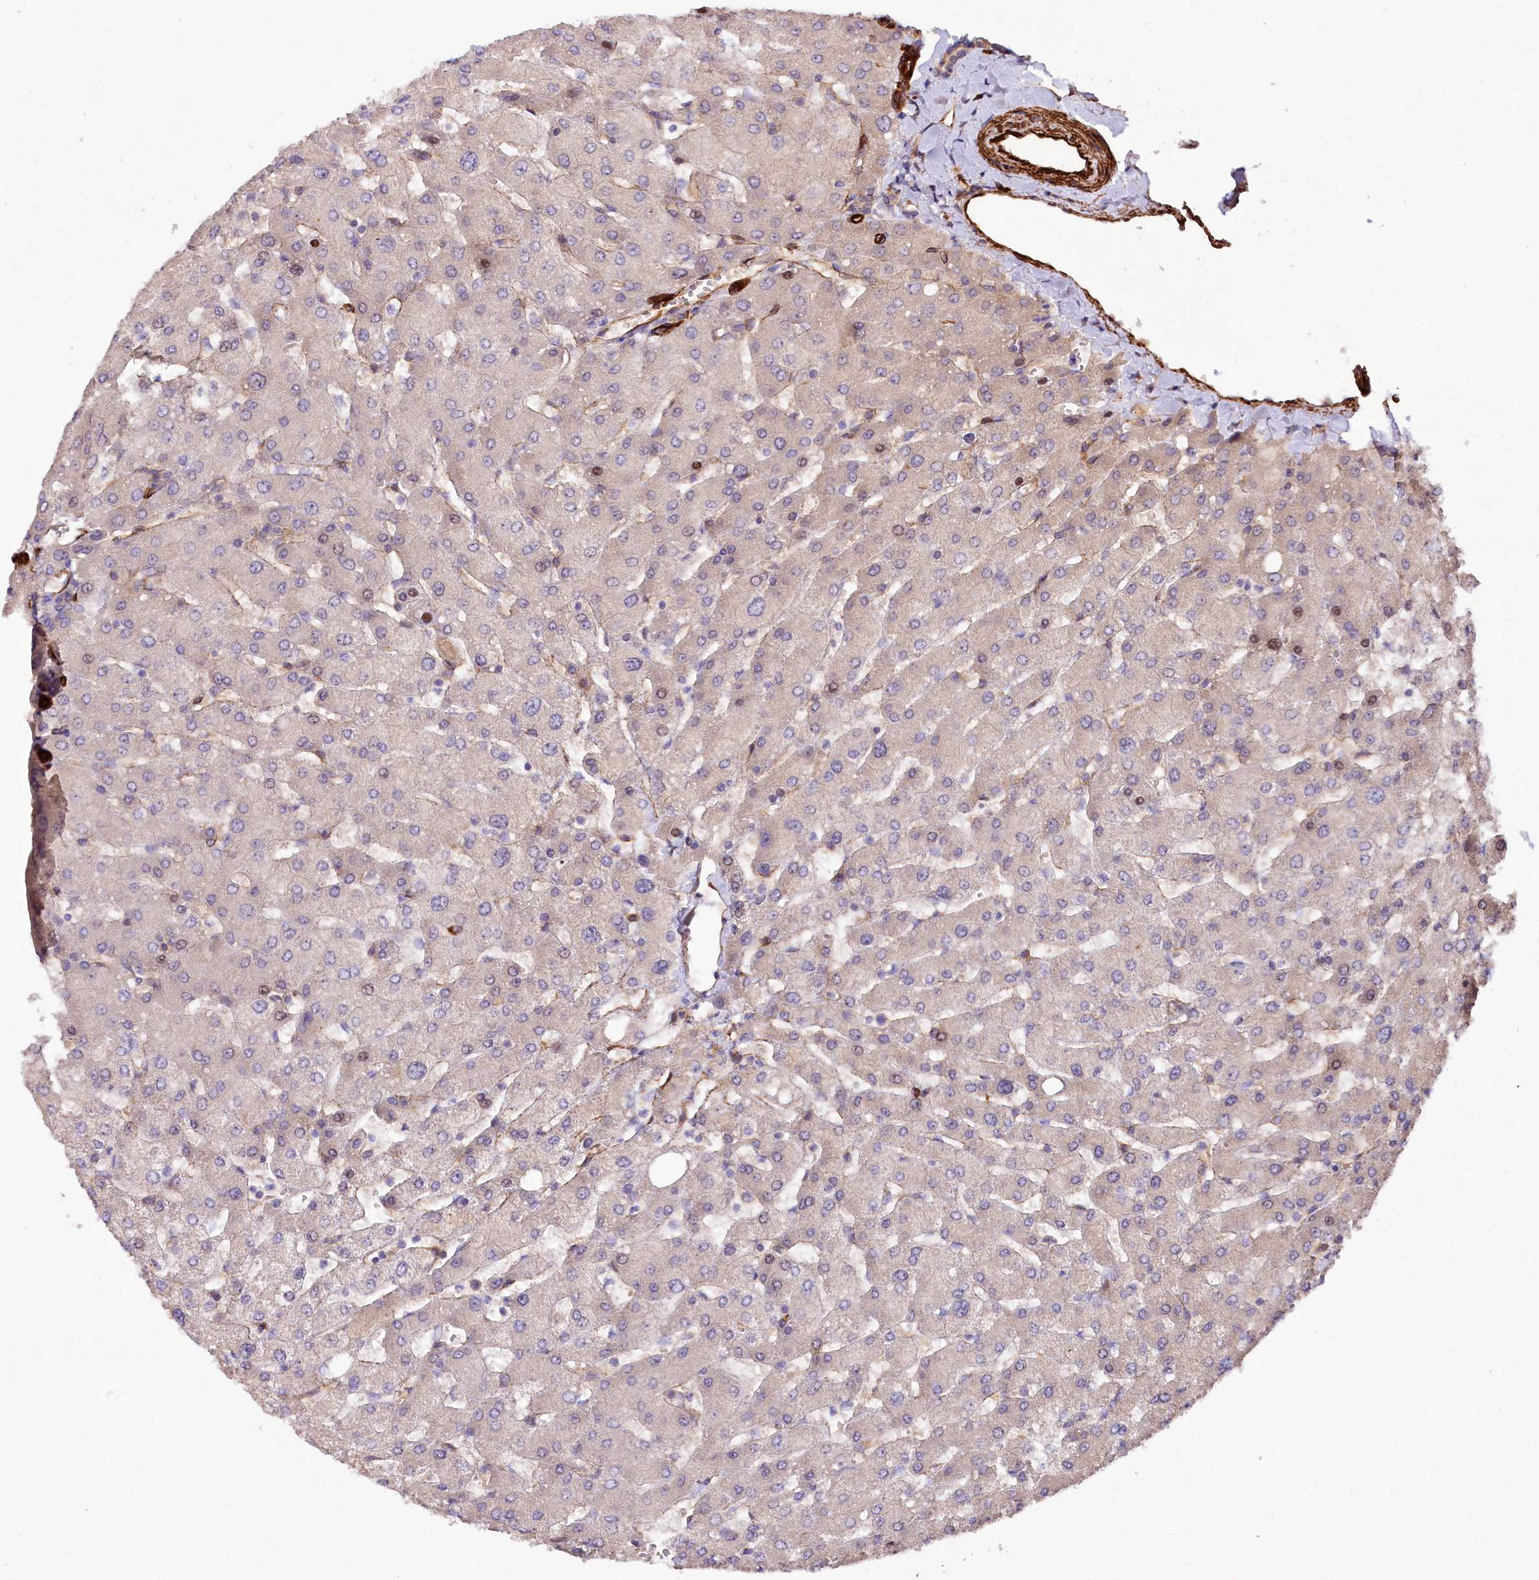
{"staining": {"intensity": "negative", "quantity": "none", "location": "none"}, "tissue": "liver", "cell_type": "Cholangiocytes", "image_type": "normal", "snomed": [{"axis": "morphology", "description": "Normal tissue, NOS"}, {"axis": "topography", "description": "Liver"}], "caption": "The immunohistochemistry (IHC) photomicrograph has no significant expression in cholangiocytes of liver.", "gene": "SPATS2", "patient": {"sex": "male", "age": 55}}